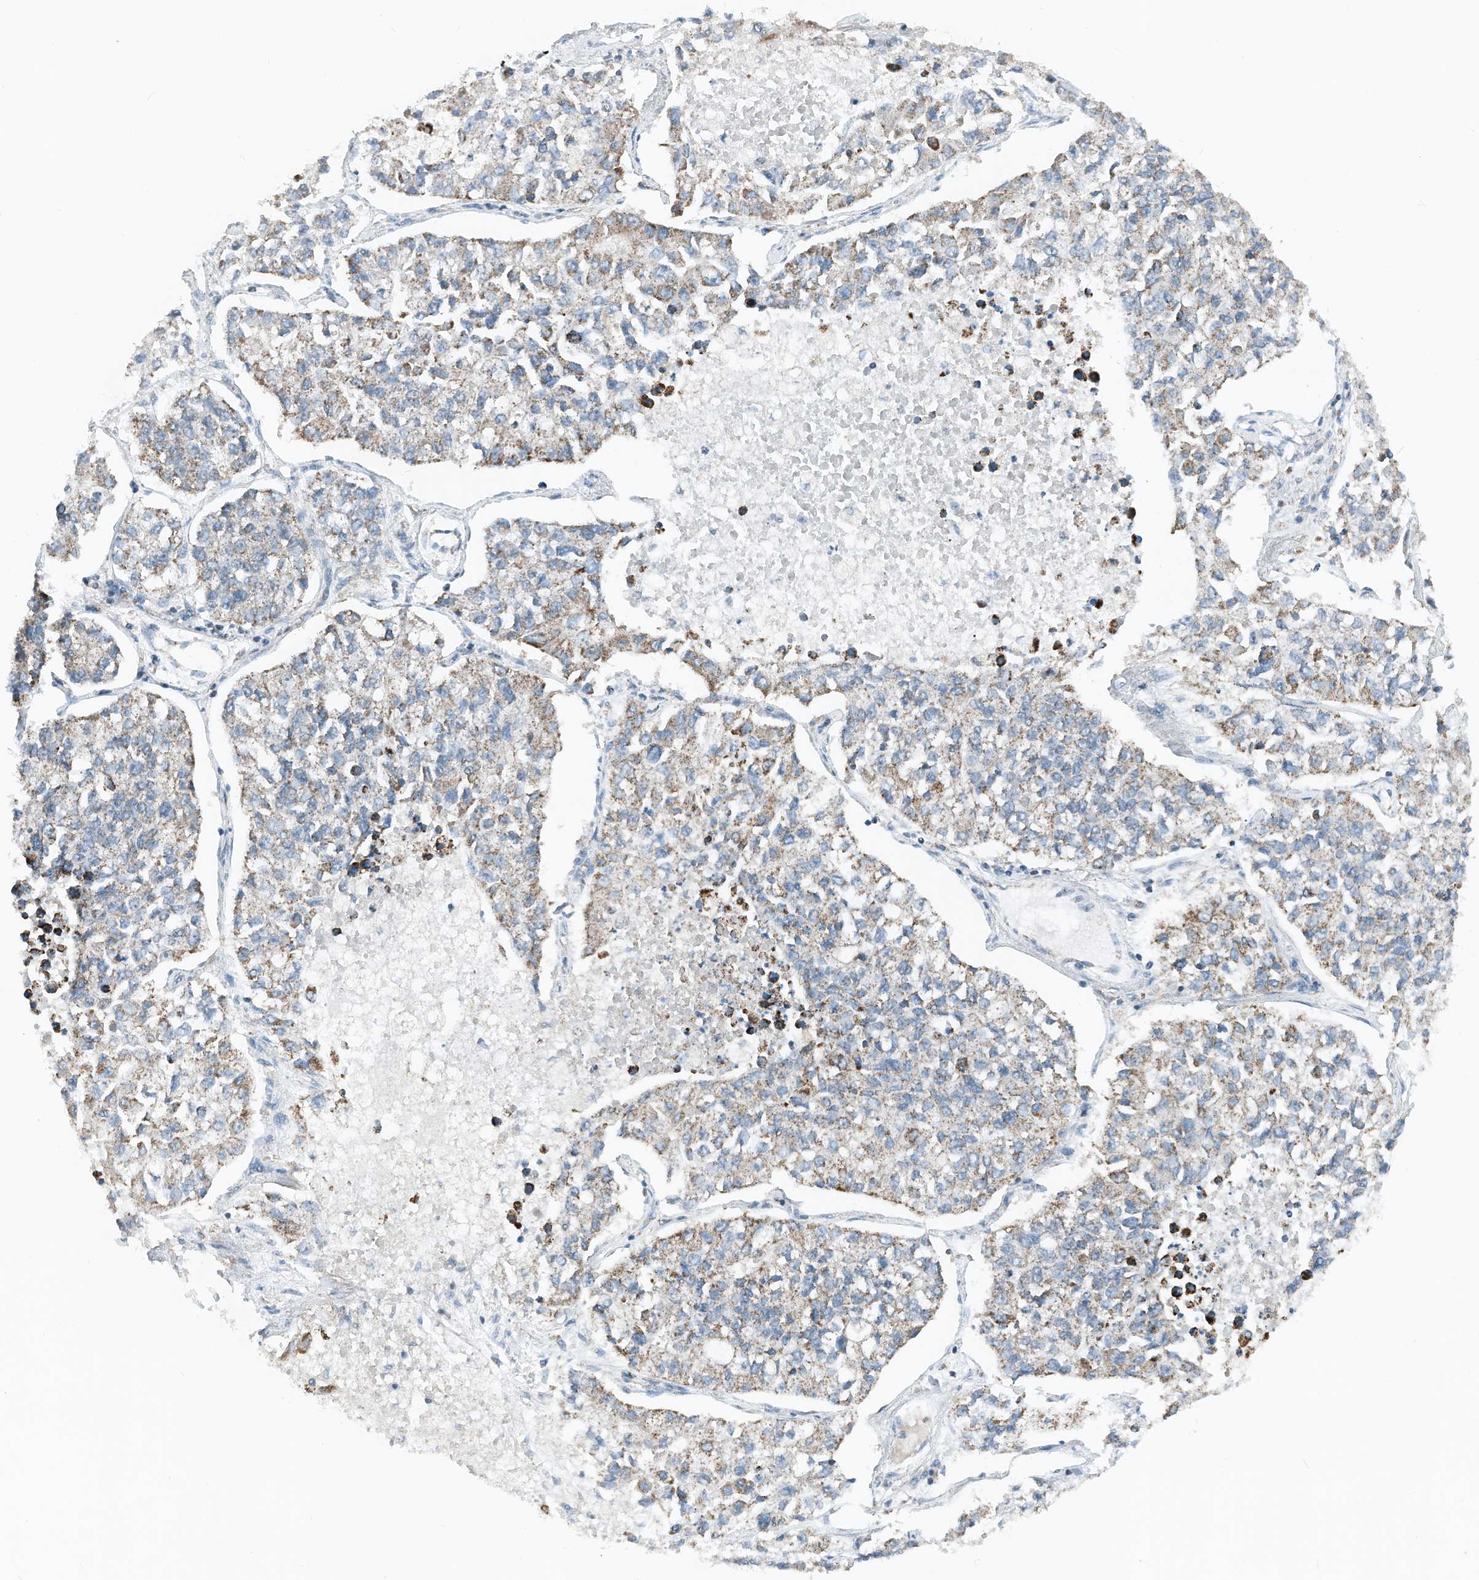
{"staining": {"intensity": "moderate", "quantity": "25%-75%", "location": "cytoplasmic/membranous"}, "tissue": "lung cancer", "cell_type": "Tumor cells", "image_type": "cancer", "snomed": [{"axis": "morphology", "description": "Adenocarcinoma, NOS"}, {"axis": "topography", "description": "Lung"}], "caption": "IHC staining of lung cancer, which displays medium levels of moderate cytoplasmic/membranous expression in about 25%-75% of tumor cells indicating moderate cytoplasmic/membranous protein positivity. The staining was performed using DAB (3,3'-diaminobenzidine) (brown) for protein detection and nuclei were counterstained in hematoxylin (blue).", "gene": "RMND1", "patient": {"sex": "male", "age": 49}}